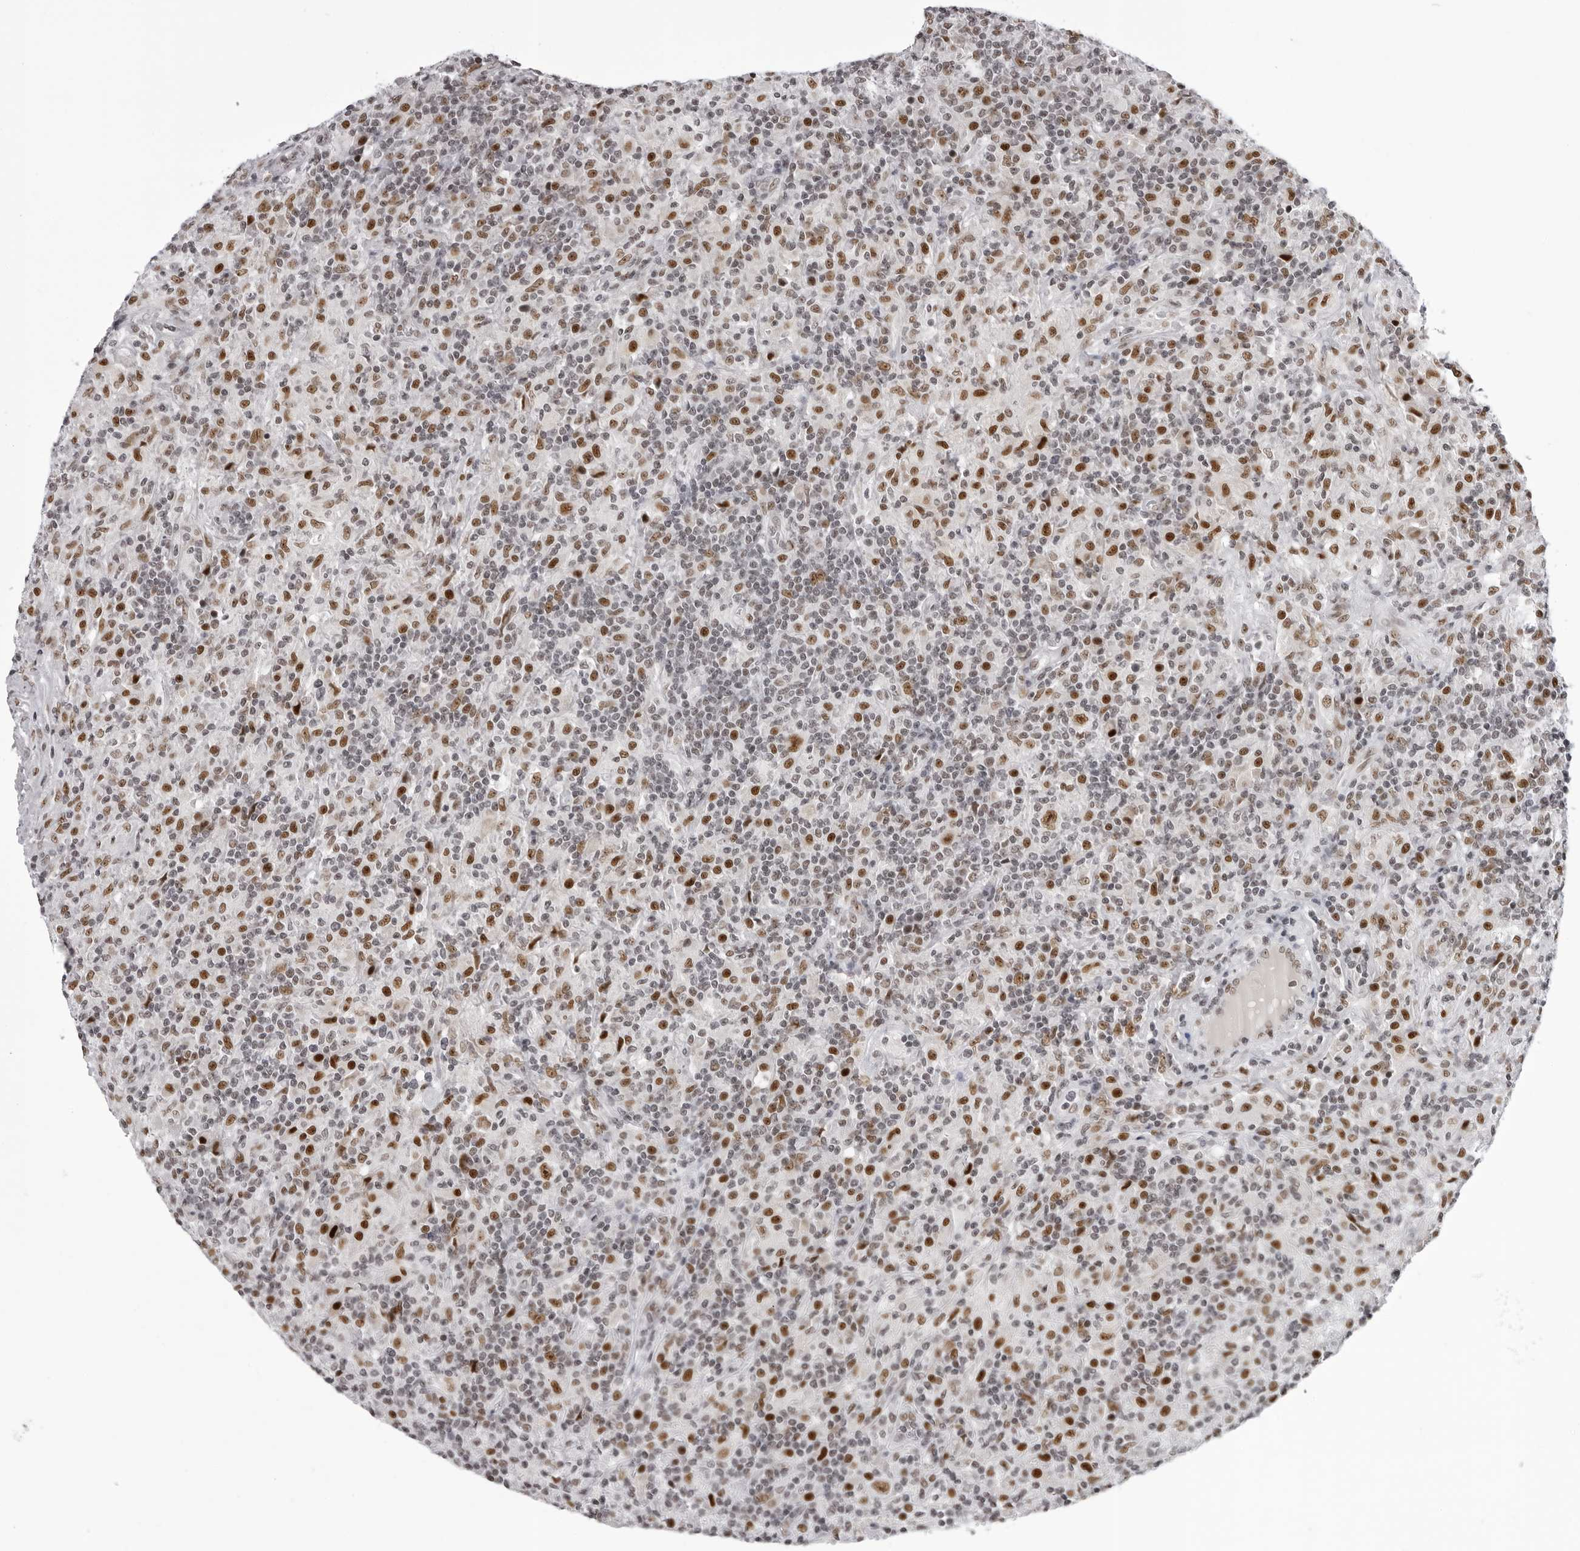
{"staining": {"intensity": "moderate", "quantity": ">75%", "location": "nuclear"}, "tissue": "lymphoma", "cell_type": "Tumor cells", "image_type": "cancer", "snomed": [{"axis": "morphology", "description": "Hodgkin's disease, NOS"}, {"axis": "topography", "description": "Lymph node"}], "caption": "IHC micrograph of neoplastic tissue: human lymphoma stained using IHC reveals medium levels of moderate protein expression localized specifically in the nuclear of tumor cells, appearing as a nuclear brown color.", "gene": "HEXIM2", "patient": {"sex": "male", "age": 70}}